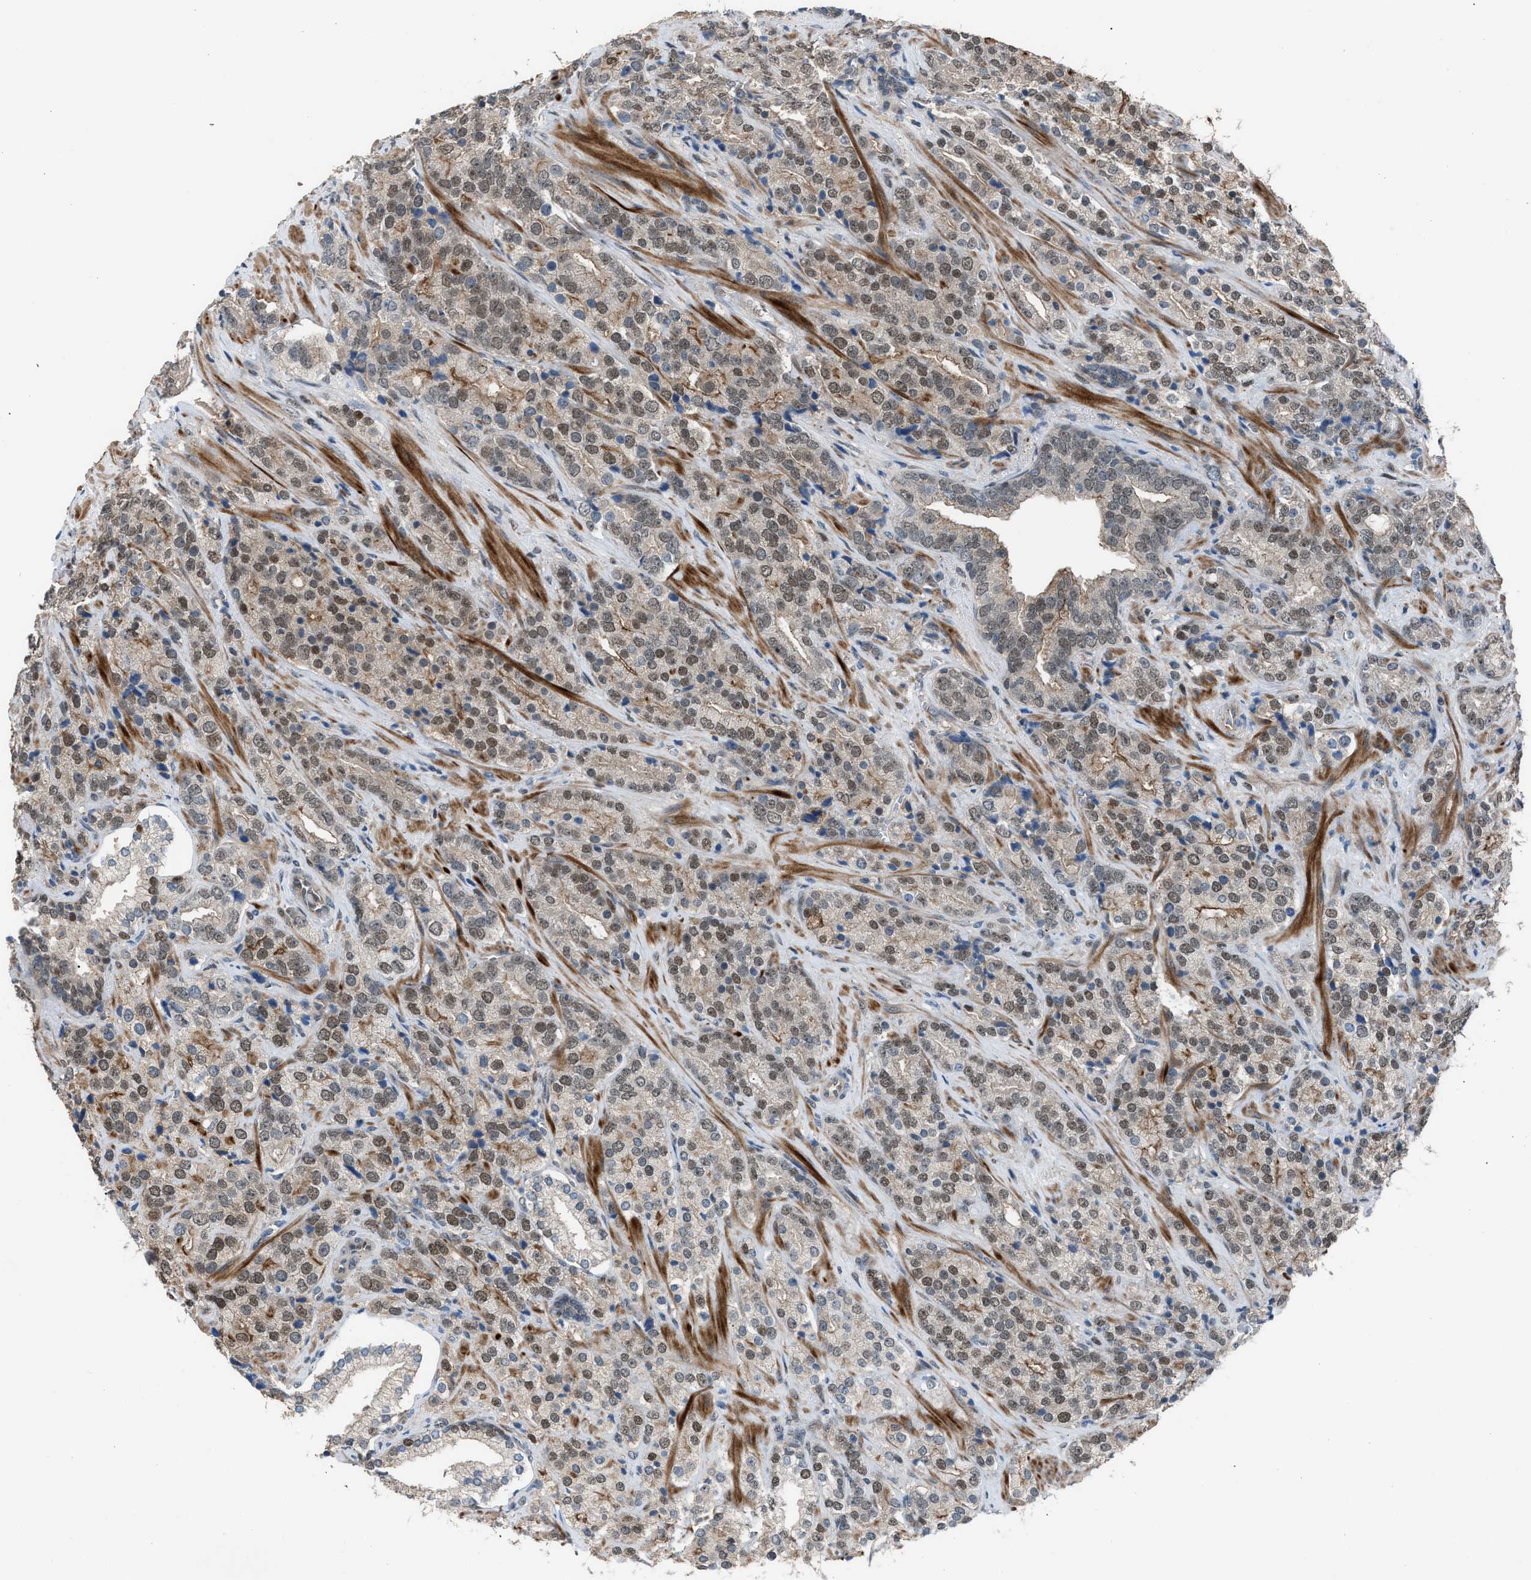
{"staining": {"intensity": "moderate", "quantity": ">75%", "location": "cytoplasmic/membranous,nuclear"}, "tissue": "prostate cancer", "cell_type": "Tumor cells", "image_type": "cancer", "snomed": [{"axis": "morphology", "description": "Adenocarcinoma, High grade"}, {"axis": "topography", "description": "Prostate"}], "caption": "Immunohistochemistry image of human prostate cancer (high-grade adenocarcinoma) stained for a protein (brown), which displays medium levels of moderate cytoplasmic/membranous and nuclear positivity in about >75% of tumor cells.", "gene": "CRTC1", "patient": {"sex": "male", "age": 71}}